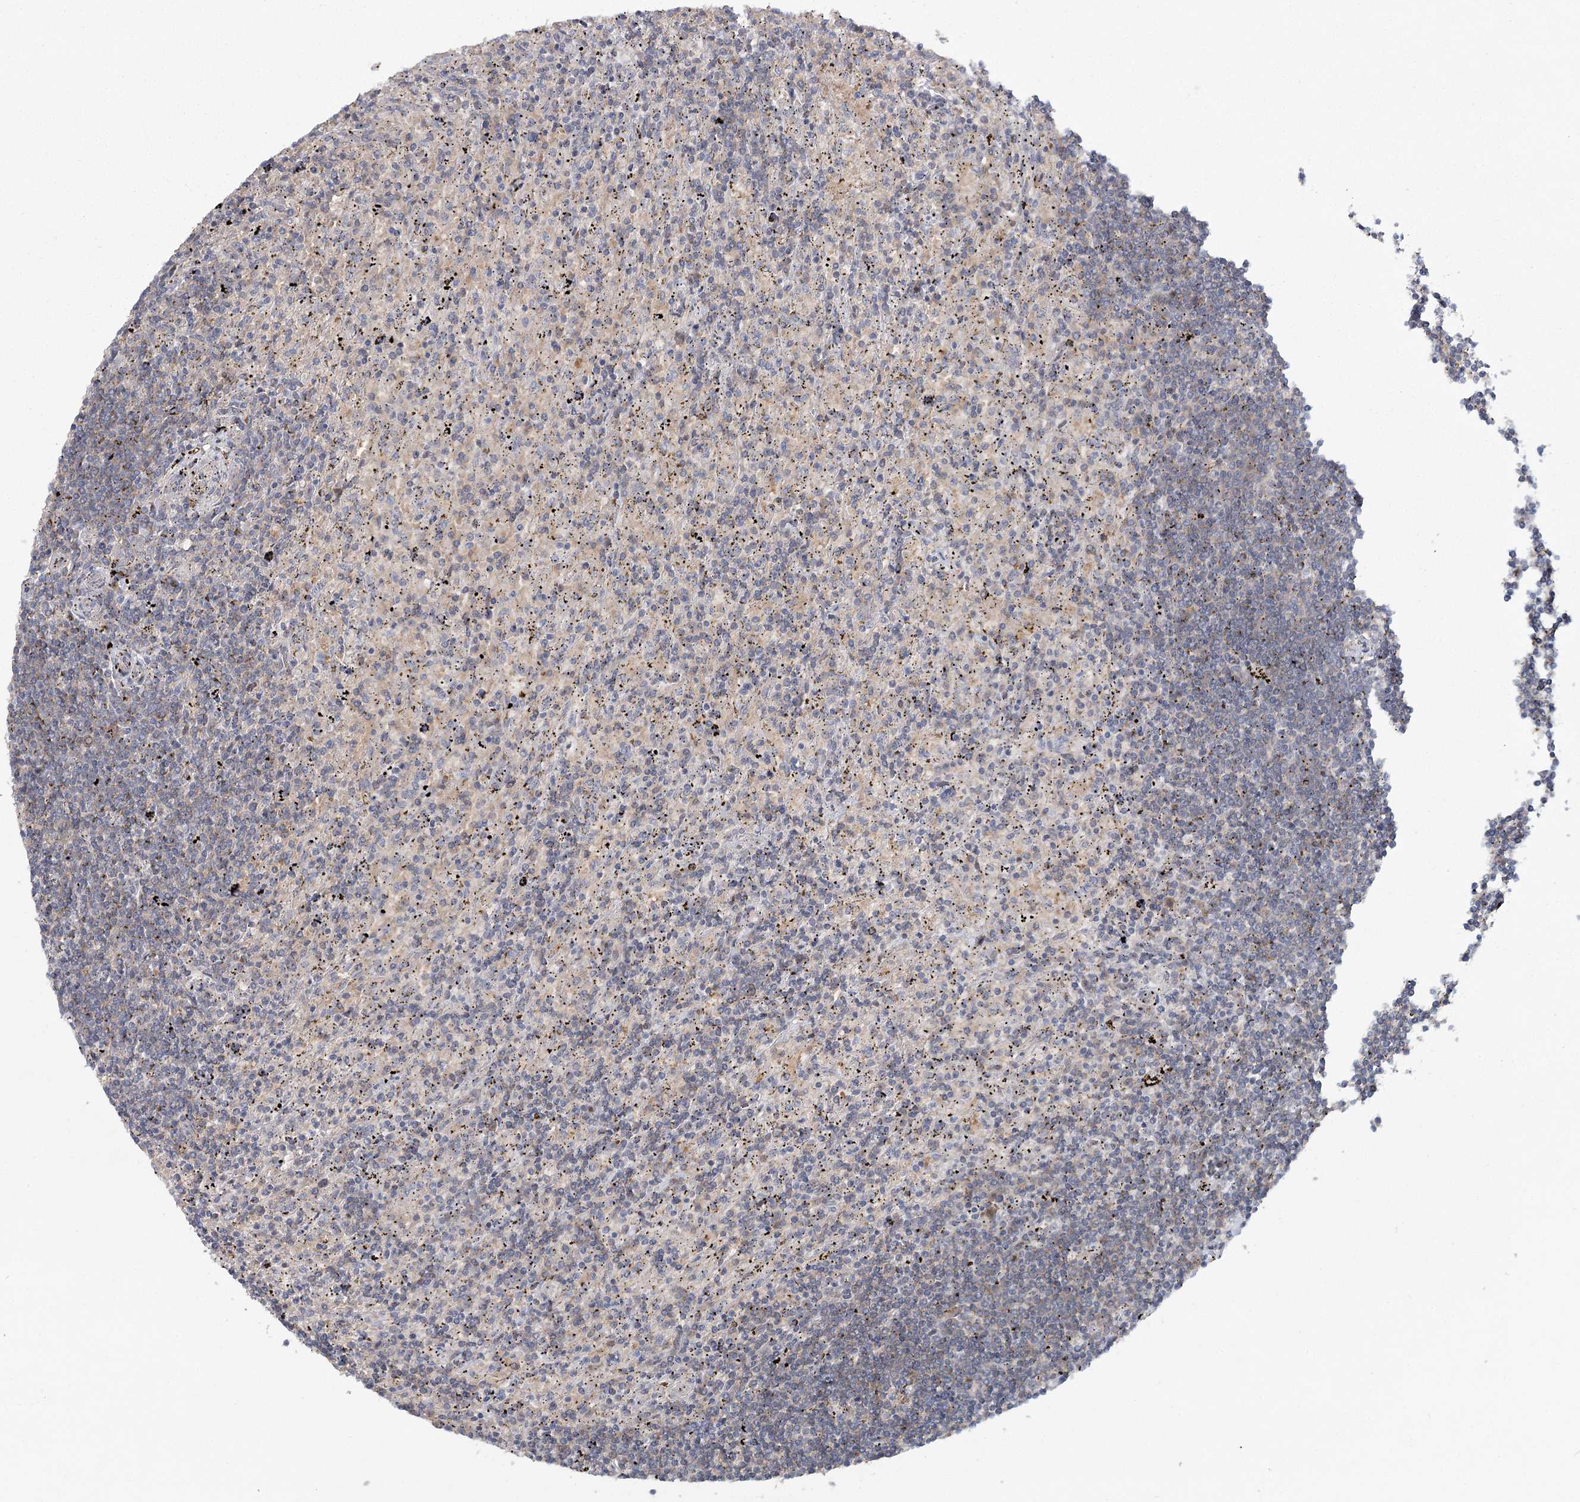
{"staining": {"intensity": "weak", "quantity": "25%-75%", "location": "cytoplasmic/membranous"}, "tissue": "lymphoma", "cell_type": "Tumor cells", "image_type": "cancer", "snomed": [{"axis": "morphology", "description": "Malignant lymphoma, non-Hodgkin's type, Low grade"}, {"axis": "topography", "description": "Spleen"}], "caption": "An immunohistochemistry image of neoplastic tissue is shown. Protein staining in brown labels weak cytoplasmic/membranous positivity in malignant lymphoma, non-Hodgkin's type (low-grade) within tumor cells.", "gene": "MAP3K13", "patient": {"sex": "male", "age": 76}}